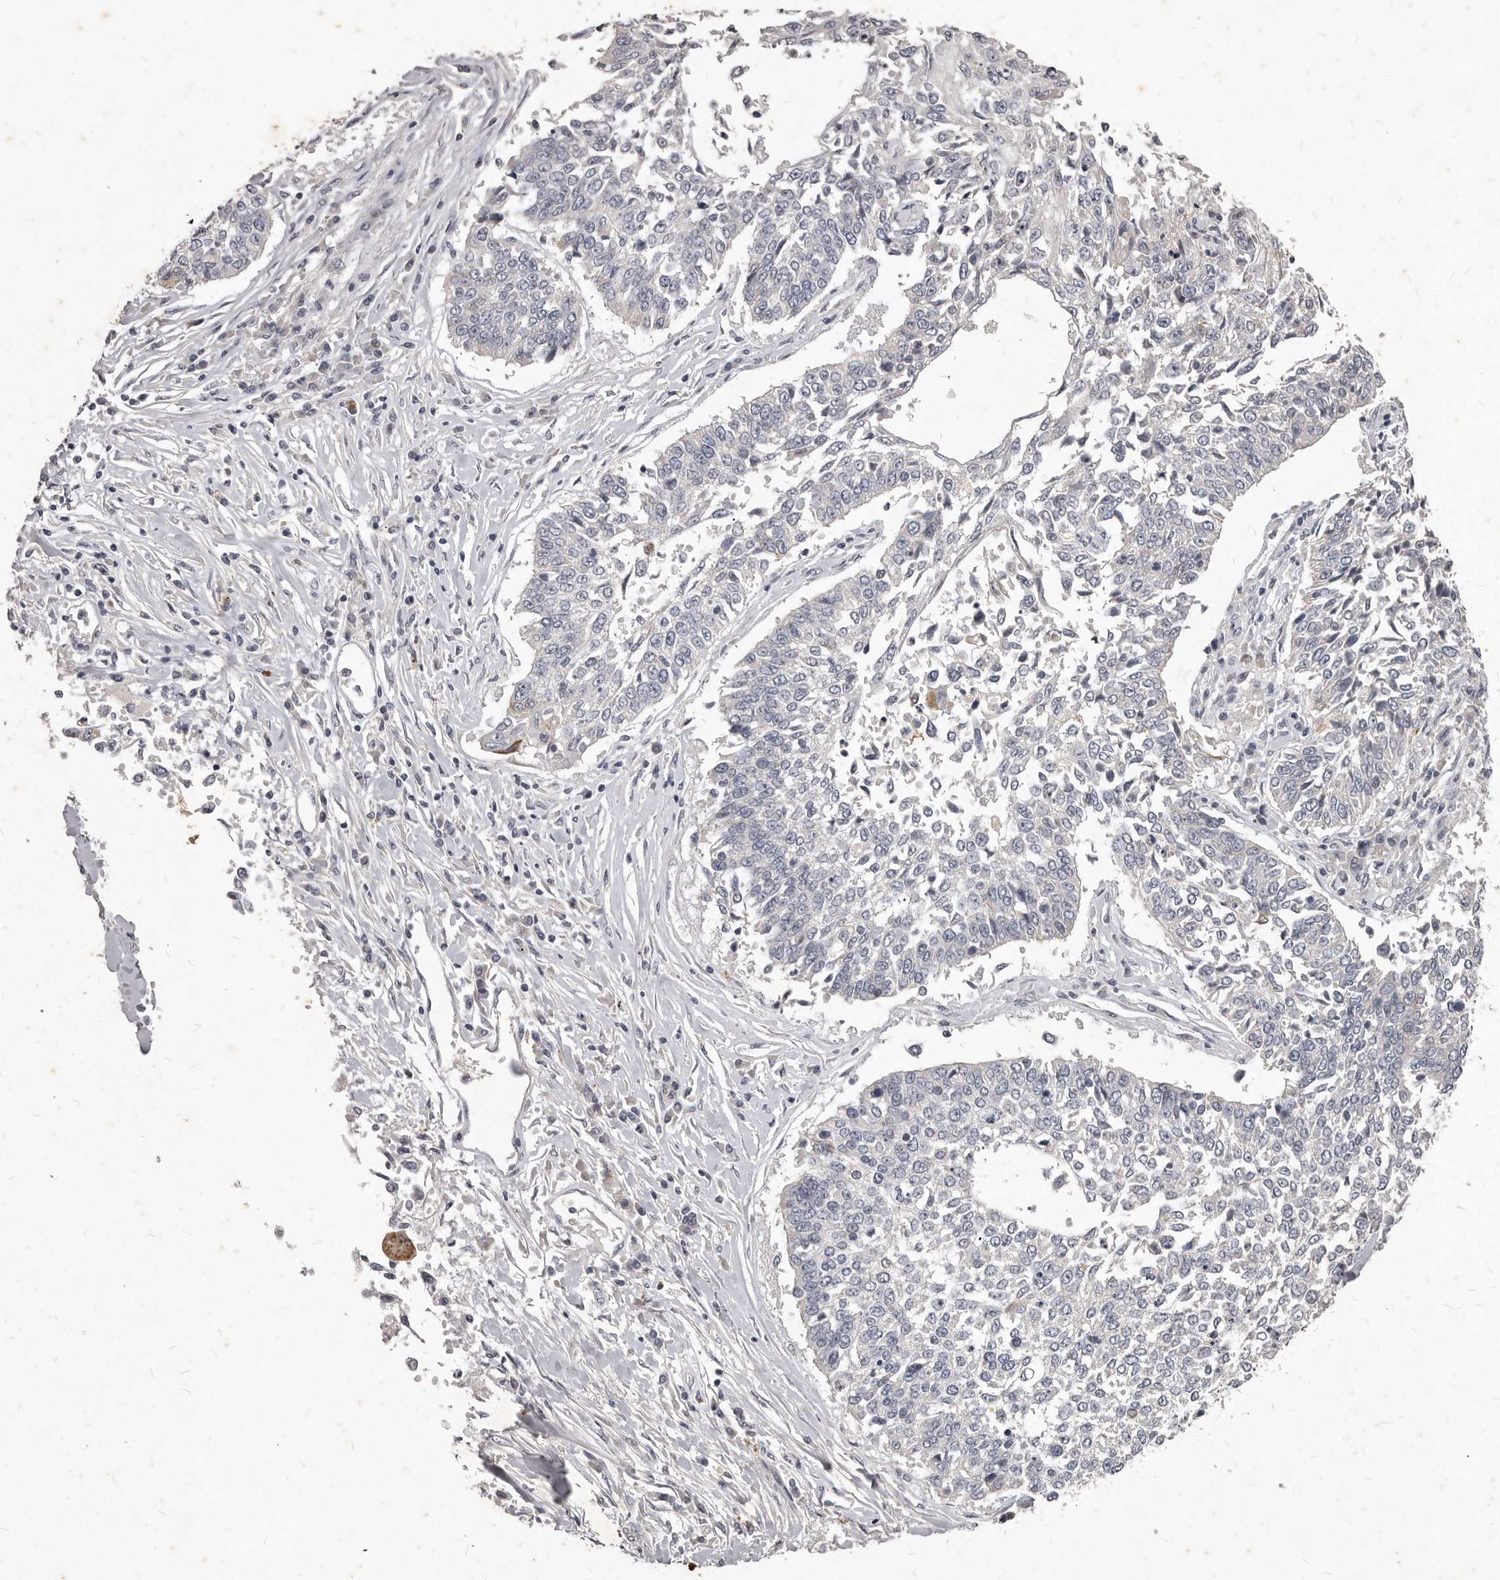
{"staining": {"intensity": "negative", "quantity": "none", "location": "none"}, "tissue": "lung cancer", "cell_type": "Tumor cells", "image_type": "cancer", "snomed": [{"axis": "morphology", "description": "Normal tissue, NOS"}, {"axis": "morphology", "description": "Squamous cell carcinoma, NOS"}, {"axis": "topography", "description": "Cartilage tissue"}, {"axis": "topography", "description": "Lung"}, {"axis": "topography", "description": "Peripheral nerve tissue"}], "caption": "Immunohistochemistry histopathology image of neoplastic tissue: lung cancer (squamous cell carcinoma) stained with DAB (3,3'-diaminobenzidine) reveals no significant protein positivity in tumor cells. Nuclei are stained in blue.", "gene": "GPRC5C", "patient": {"sex": "female", "age": 49}}